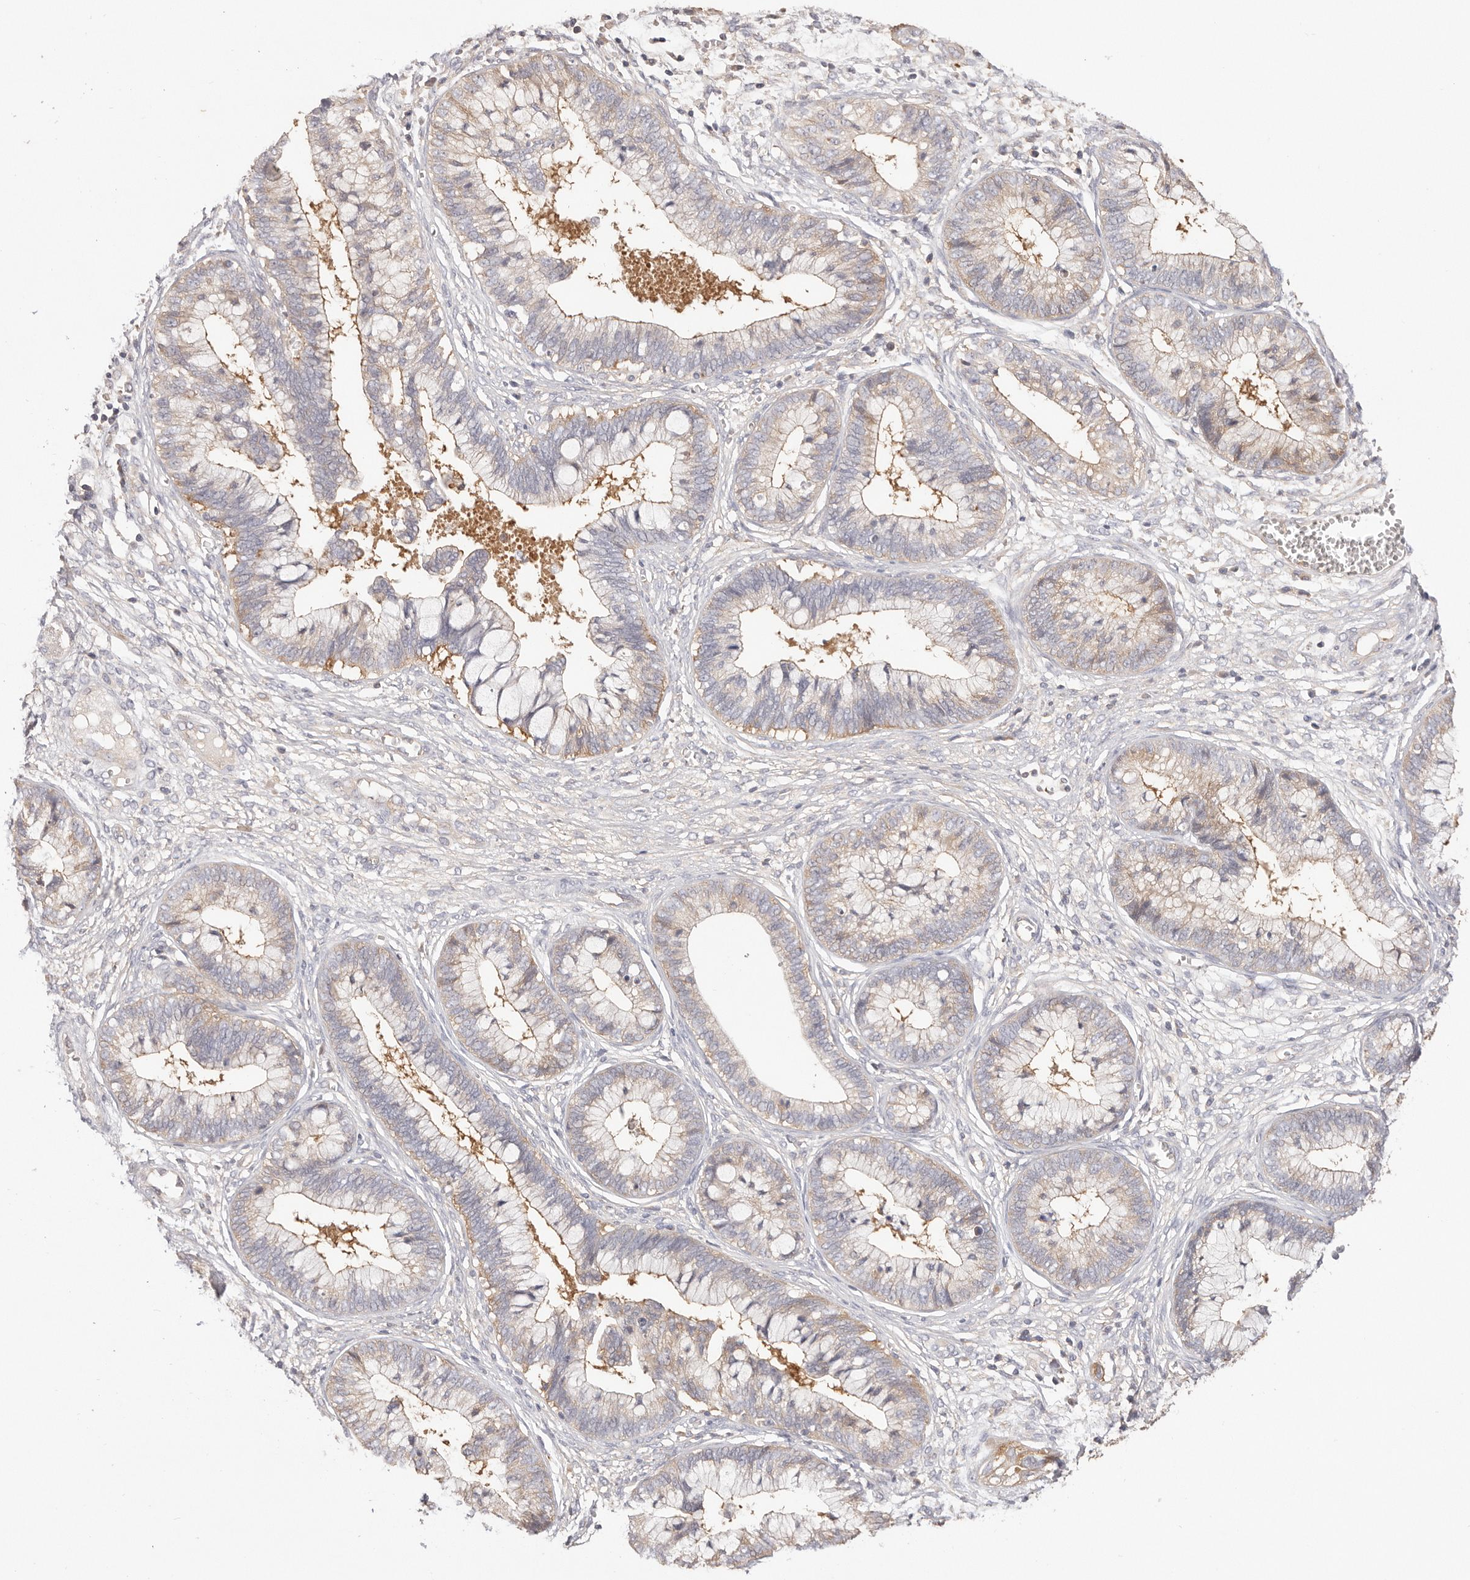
{"staining": {"intensity": "weak", "quantity": "25%-75%", "location": "cytoplasmic/membranous"}, "tissue": "cervical cancer", "cell_type": "Tumor cells", "image_type": "cancer", "snomed": [{"axis": "morphology", "description": "Adenocarcinoma, NOS"}, {"axis": "topography", "description": "Cervix"}], "caption": "Immunohistochemical staining of human cervical cancer demonstrates weak cytoplasmic/membranous protein positivity in about 25%-75% of tumor cells.", "gene": "KCMF1", "patient": {"sex": "female", "age": 44}}